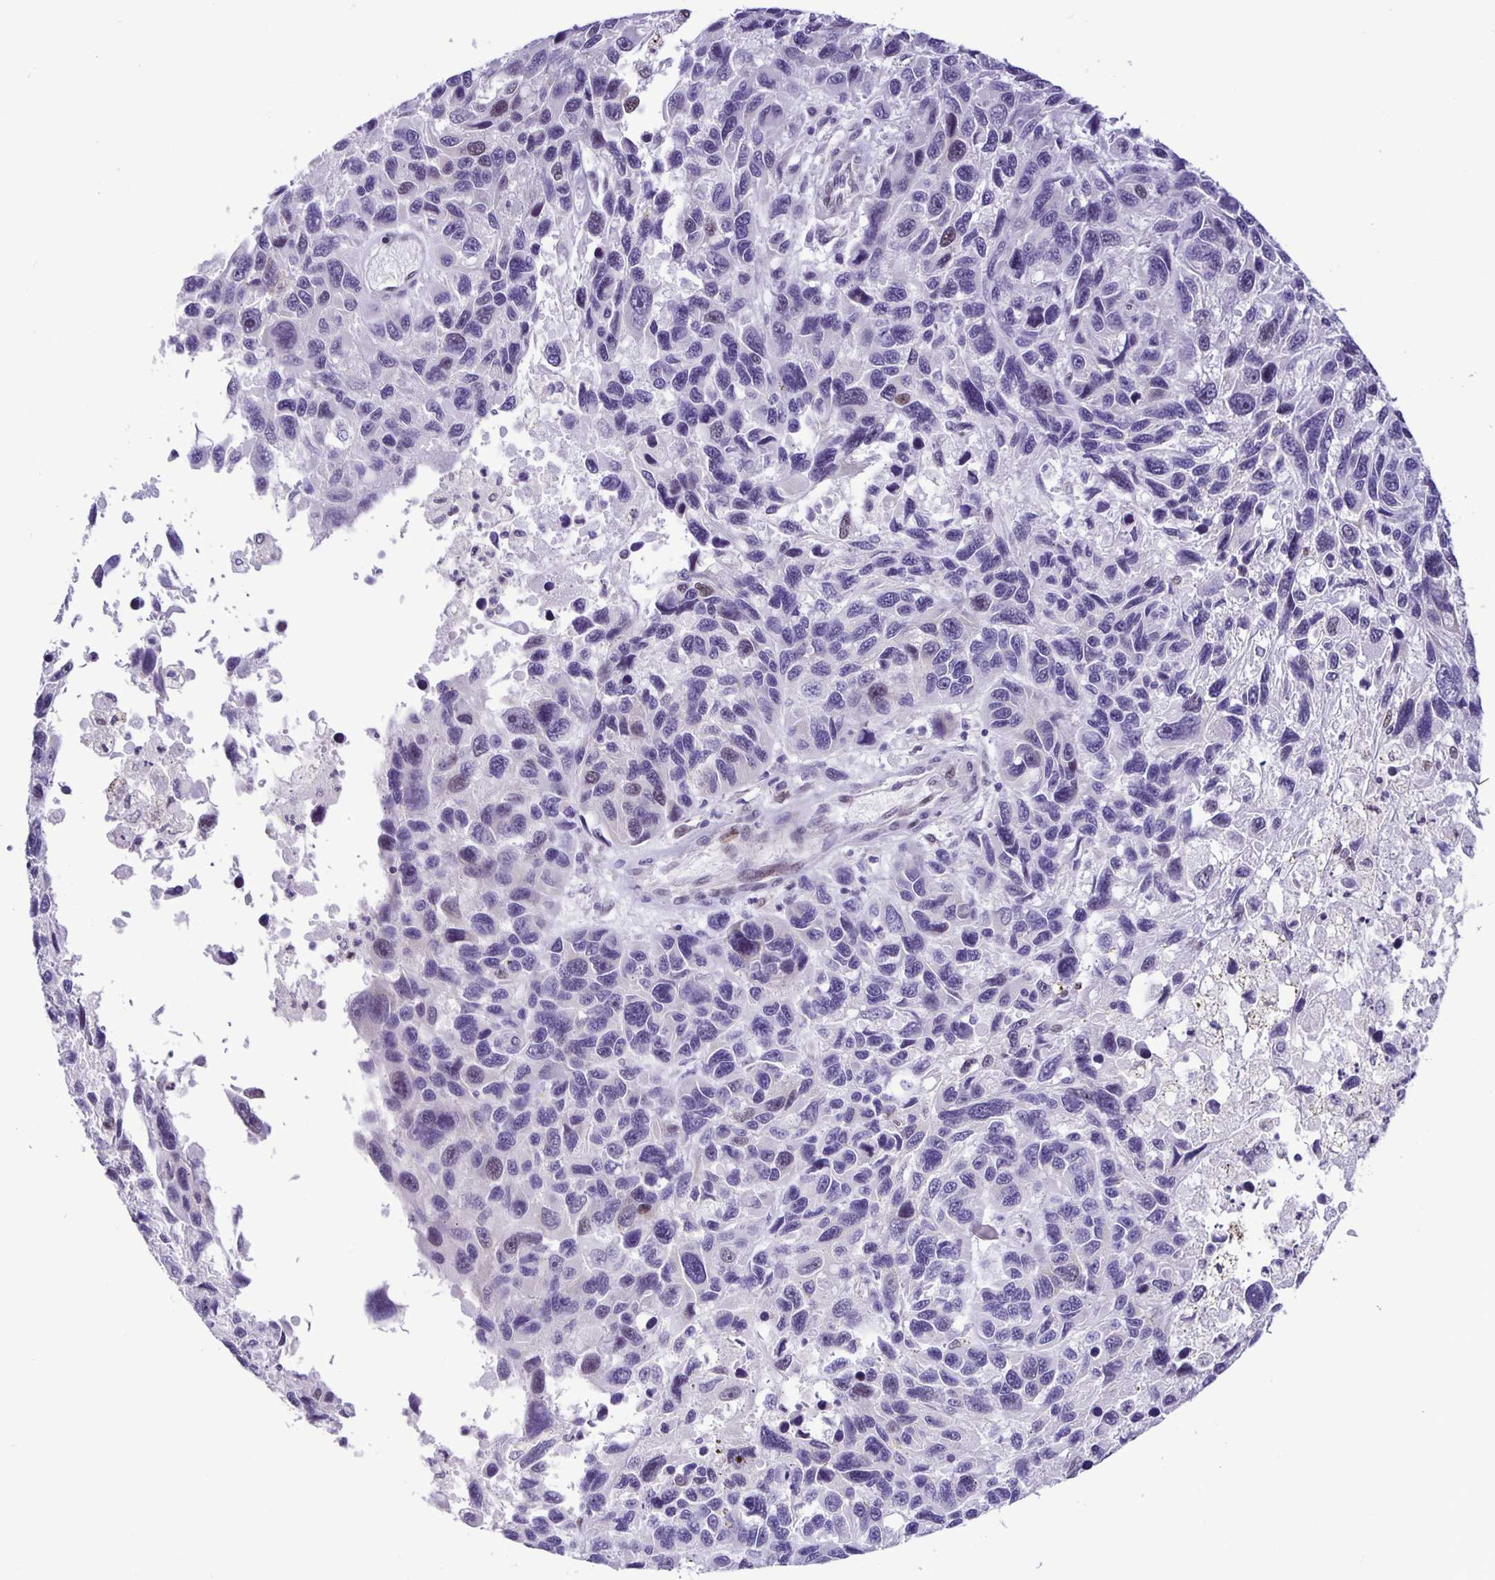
{"staining": {"intensity": "negative", "quantity": "none", "location": "none"}, "tissue": "melanoma", "cell_type": "Tumor cells", "image_type": "cancer", "snomed": [{"axis": "morphology", "description": "Malignant melanoma, NOS"}, {"axis": "topography", "description": "Skin"}], "caption": "A high-resolution image shows immunohistochemistry staining of malignant melanoma, which reveals no significant expression in tumor cells.", "gene": "FOSL2", "patient": {"sex": "male", "age": 53}}